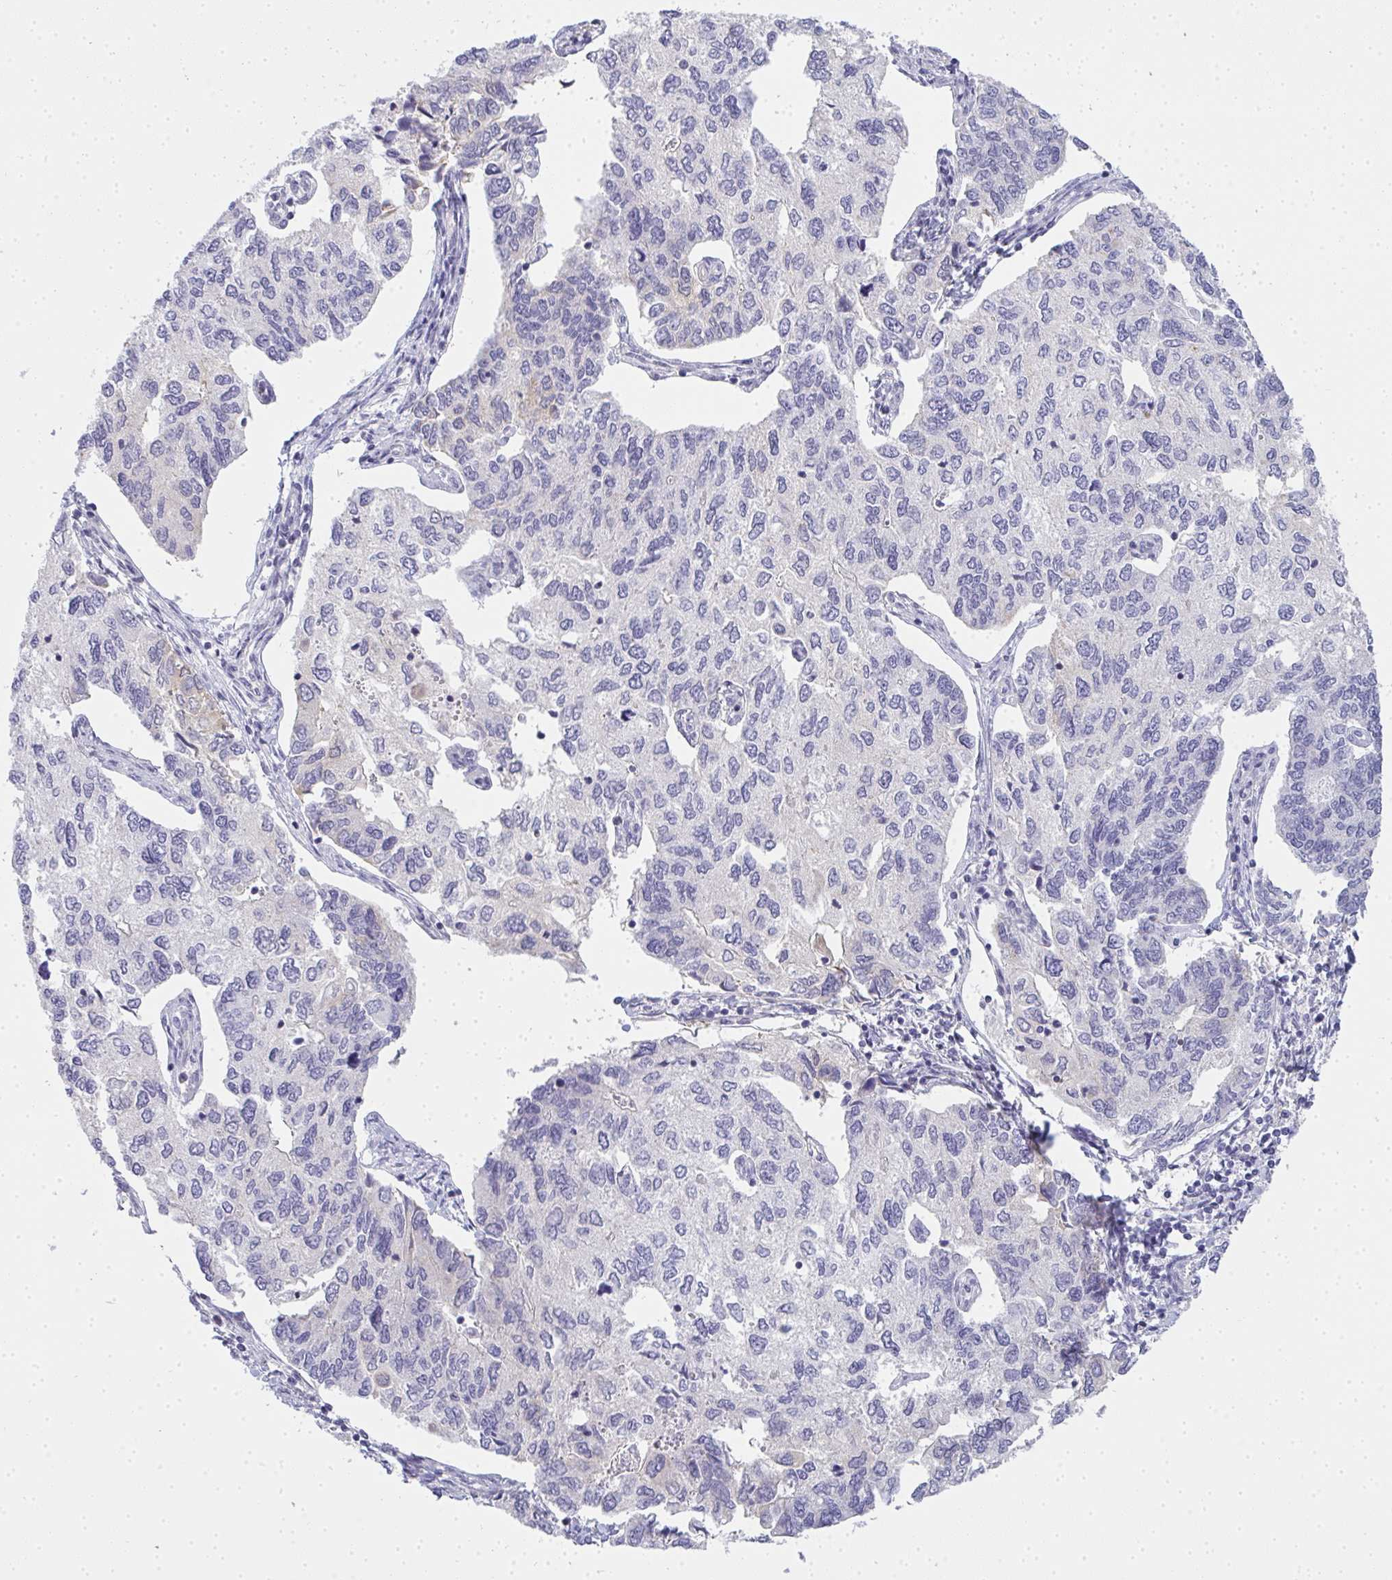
{"staining": {"intensity": "negative", "quantity": "none", "location": "none"}, "tissue": "endometrial cancer", "cell_type": "Tumor cells", "image_type": "cancer", "snomed": [{"axis": "morphology", "description": "Carcinoma, NOS"}, {"axis": "topography", "description": "Uterus"}], "caption": "This is an immunohistochemistry micrograph of endometrial carcinoma. There is no positivity in tumor cells.", "gene": "GSDMB", "patient": {"sex": "female", "age": 76}}